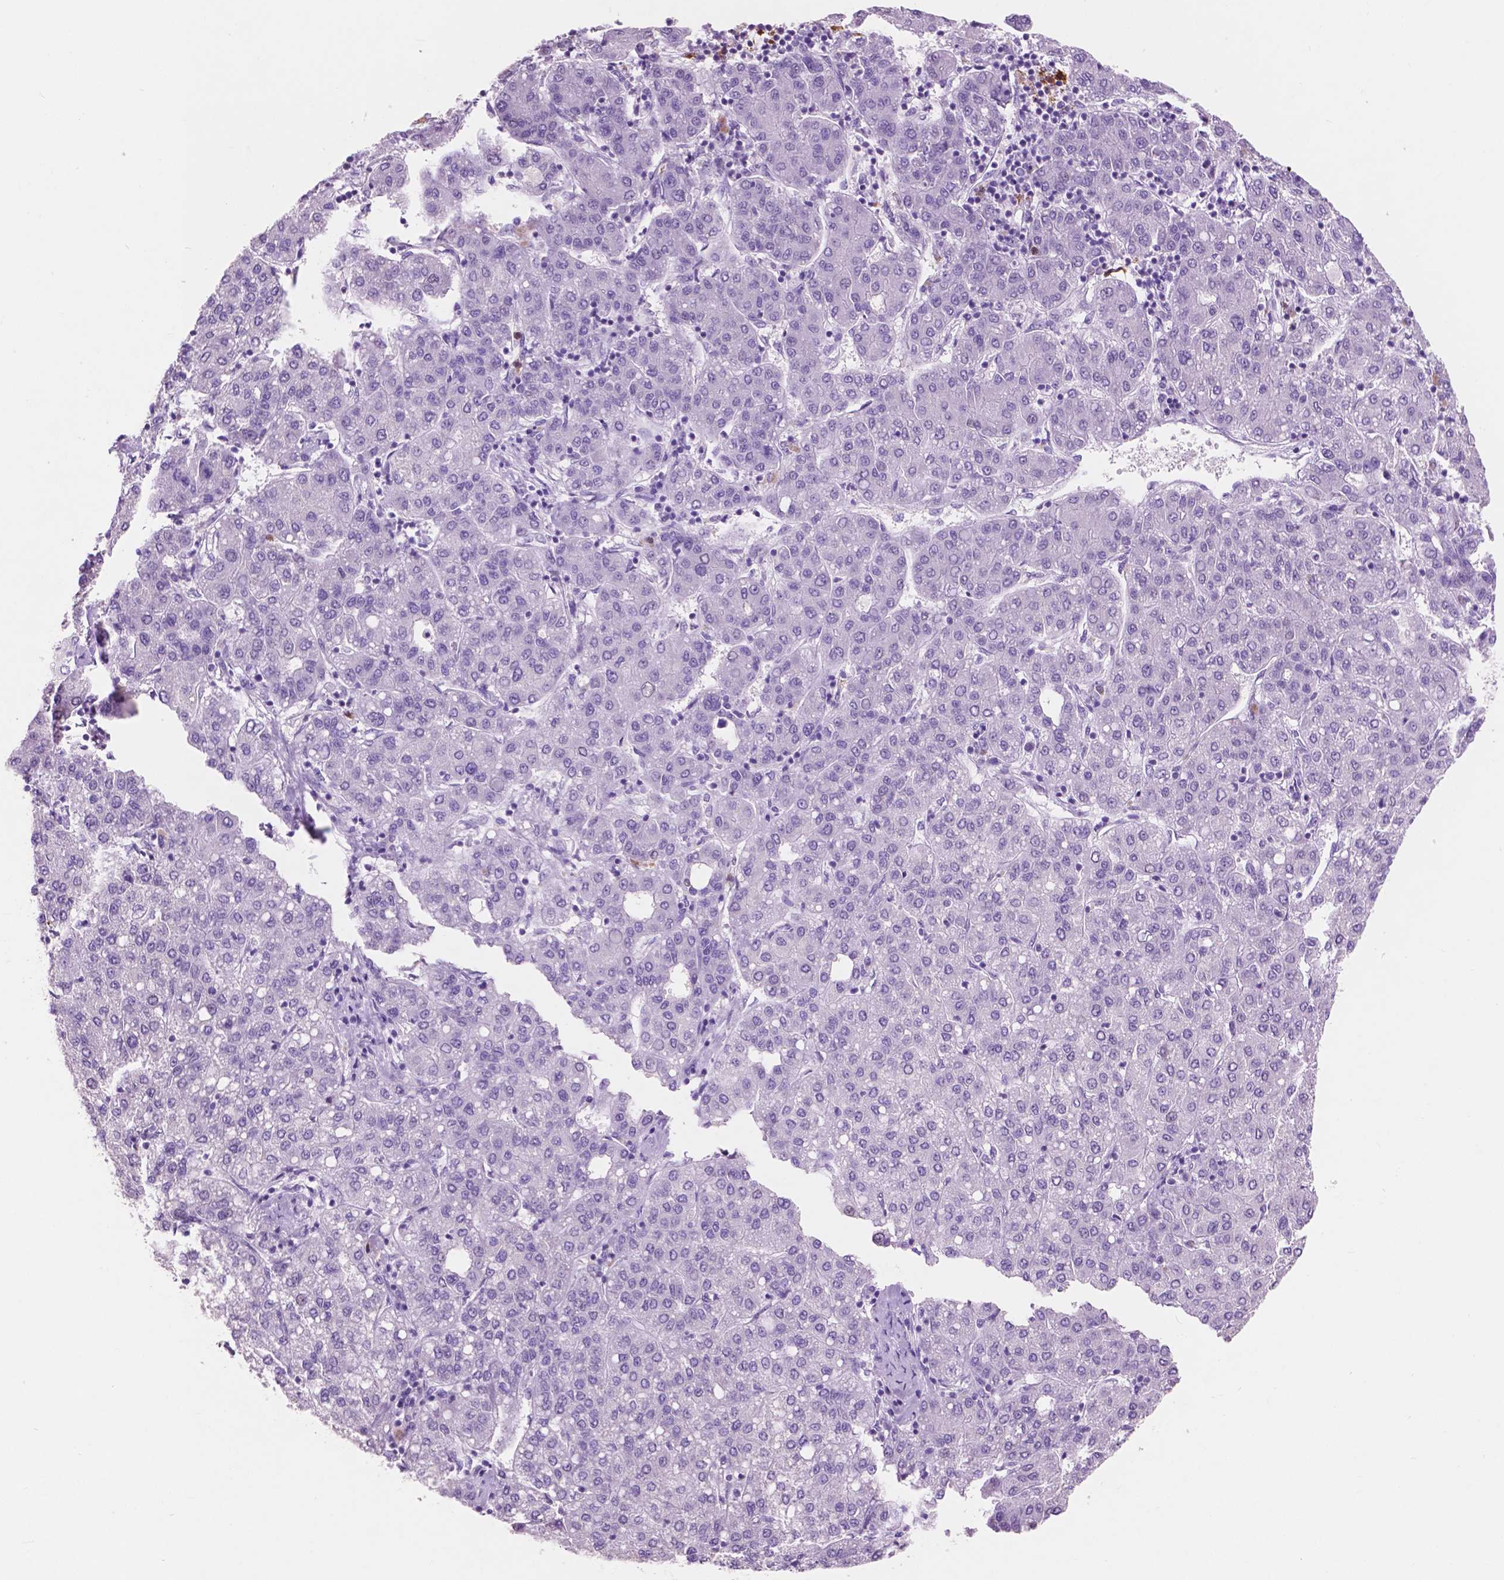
{"staining": {"intensity": "negative", "quantity": "none", "location": "none"}, "tissue": "liver cancer", "cell_type": "Tumor cells", "image_type": "cancer", "snomed": [{"axis": "morphology", "description": "Carcinoma, Hepatocellular, NOS"}, {"axis": "topography", "description": "Liver"}], "caption": "Immunohistochemistry (IHC) photomicrograph of neoplastic tissue: liver cancer stained with DAB shows no significant protein positivity in tumor cells.", "gene": "IDO1", "patient": {"sex": "male", "age": 65}}